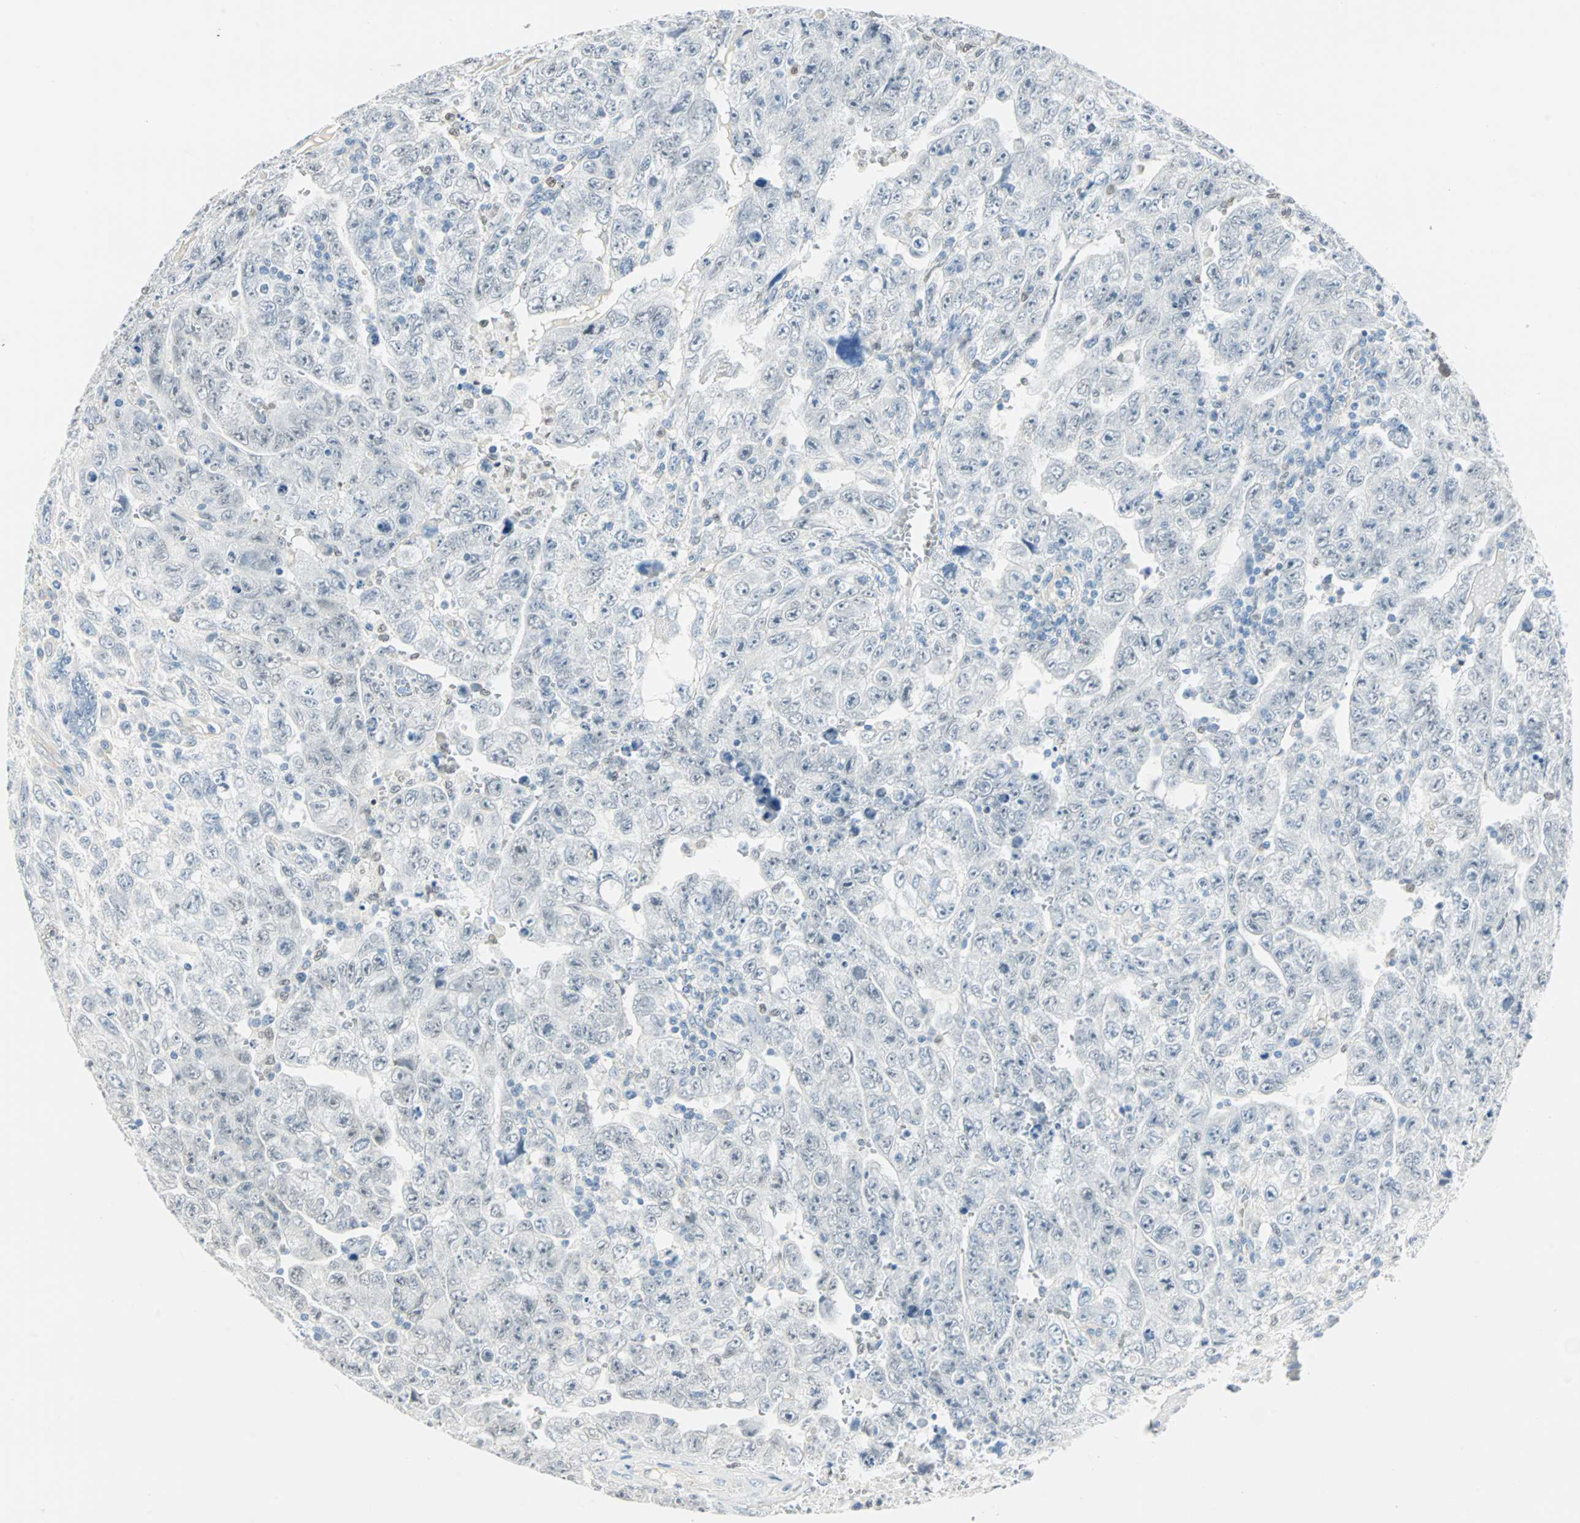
{"staining": {"intensity": "negative", "quantity": "none", "location": "none"}, "tissue": "testis cancer", "cell_type": "Tumor cells", "image_type": "cancer", "snomed": [{"axis": "morphology", "description": "Carcinoma, Embryonal, NOS"}, {"axis": "topography", "description": "Testis"}], "caption": "The photomicrograph demonstrates no significant positivity in tumor cells of testis cancer.", "gene": "MLLT10", "patient": {"sex": "male", "age": 28}}